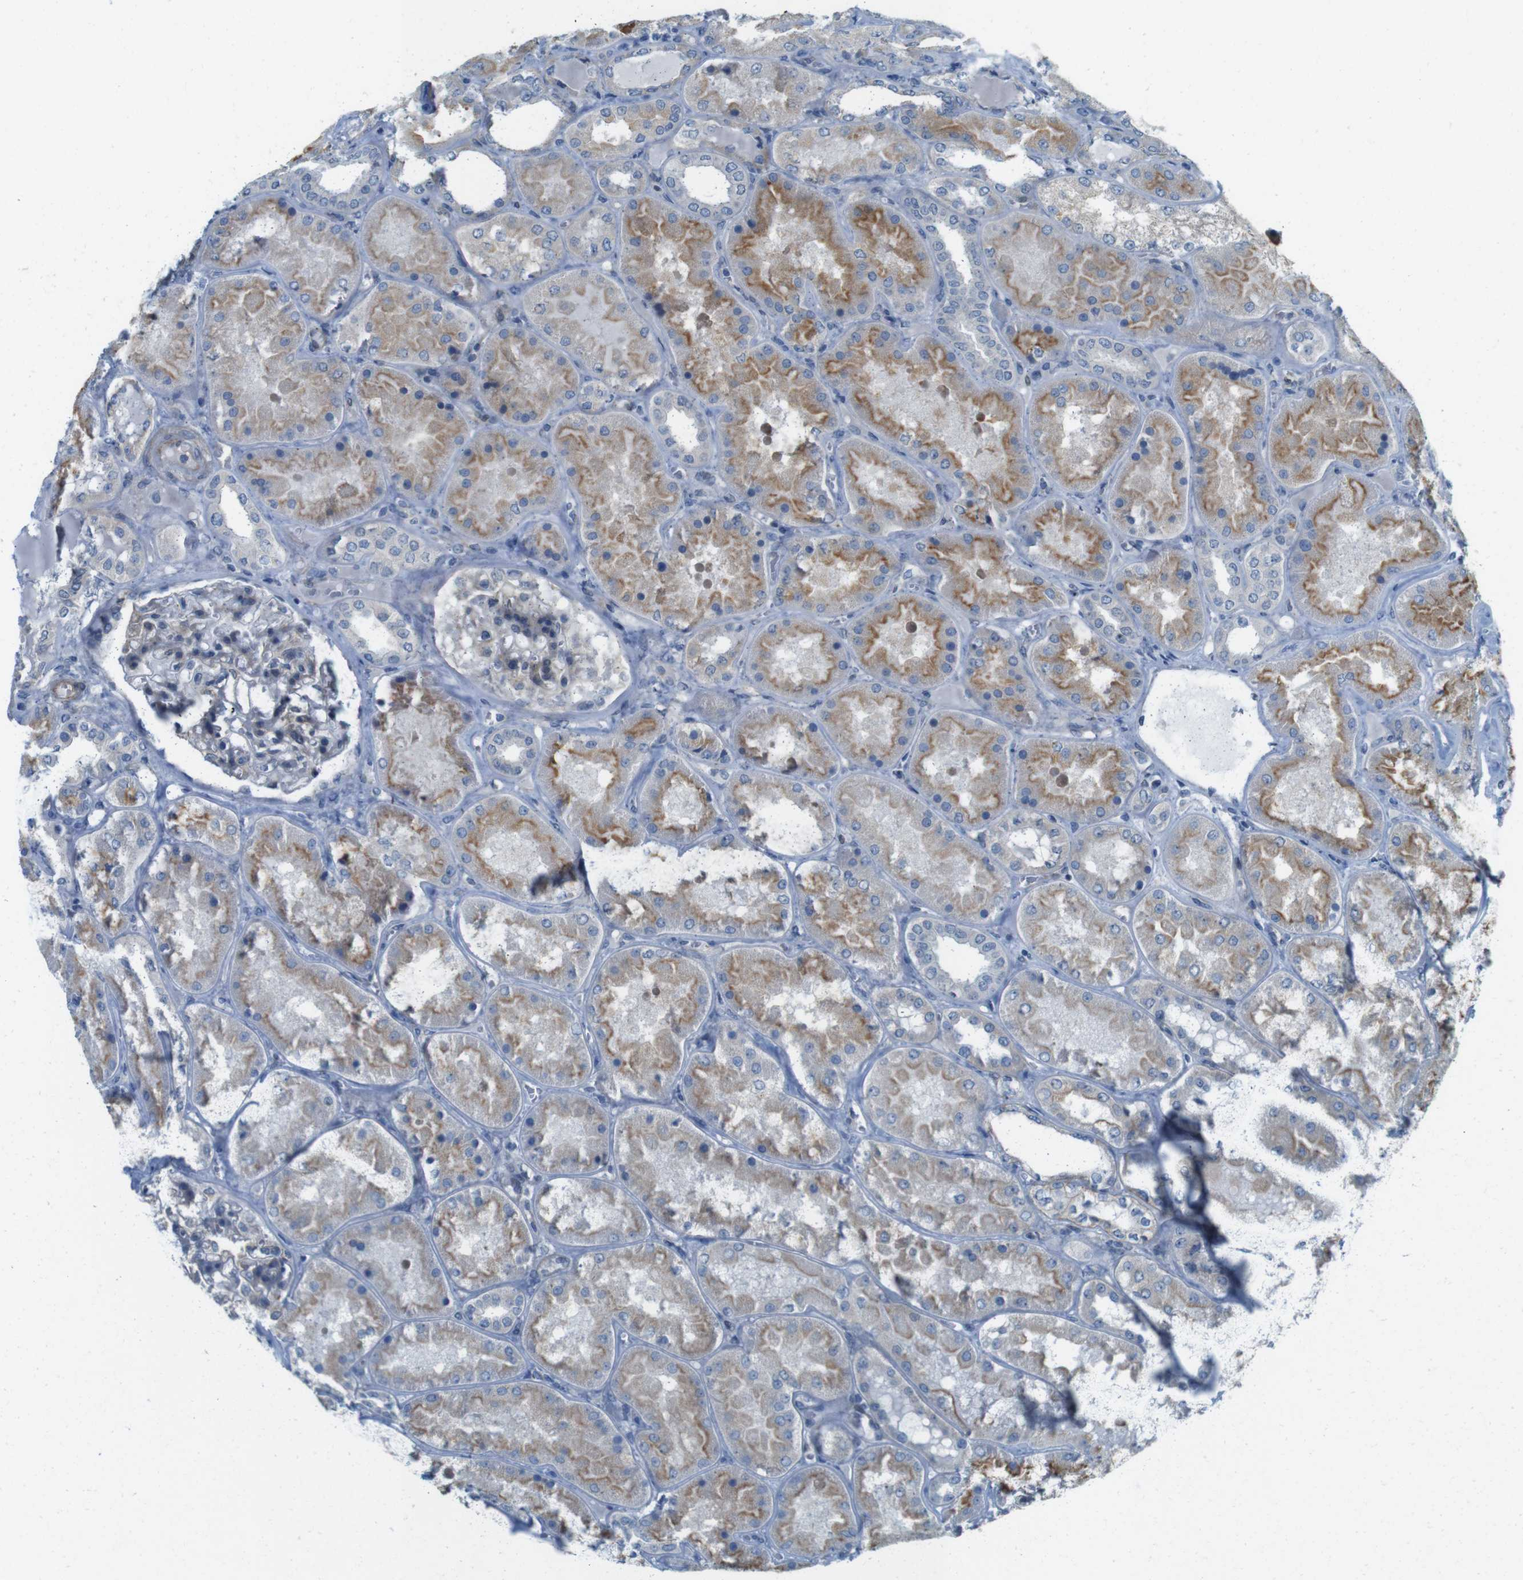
{"staining": {"intensity": "weak", "quantity": ">75%", "location": "cytoplasmic/membranous"}, "tissue": "kidney", "cell_type": "Cells in glomeruli", "image_type": "normal", "snomed": [{"axis": "morphology", "description": "Normal tissue, NOS"}, {"axis": "topography", "description": "Kidney"}], "caption": "IHC staining of benign kidney, which shows low levels of weak cytoplasmic/membranous positivity in about >75% of cells in glomeruli indicating weak cytoplasmic/membranous protein staining. The staining was performed using DAB (brown) for protein detection and nuclei were counterstained in hematoxylin (blue).", "gene": "SKI", "patient": {"sex": "female", "age": 56}}